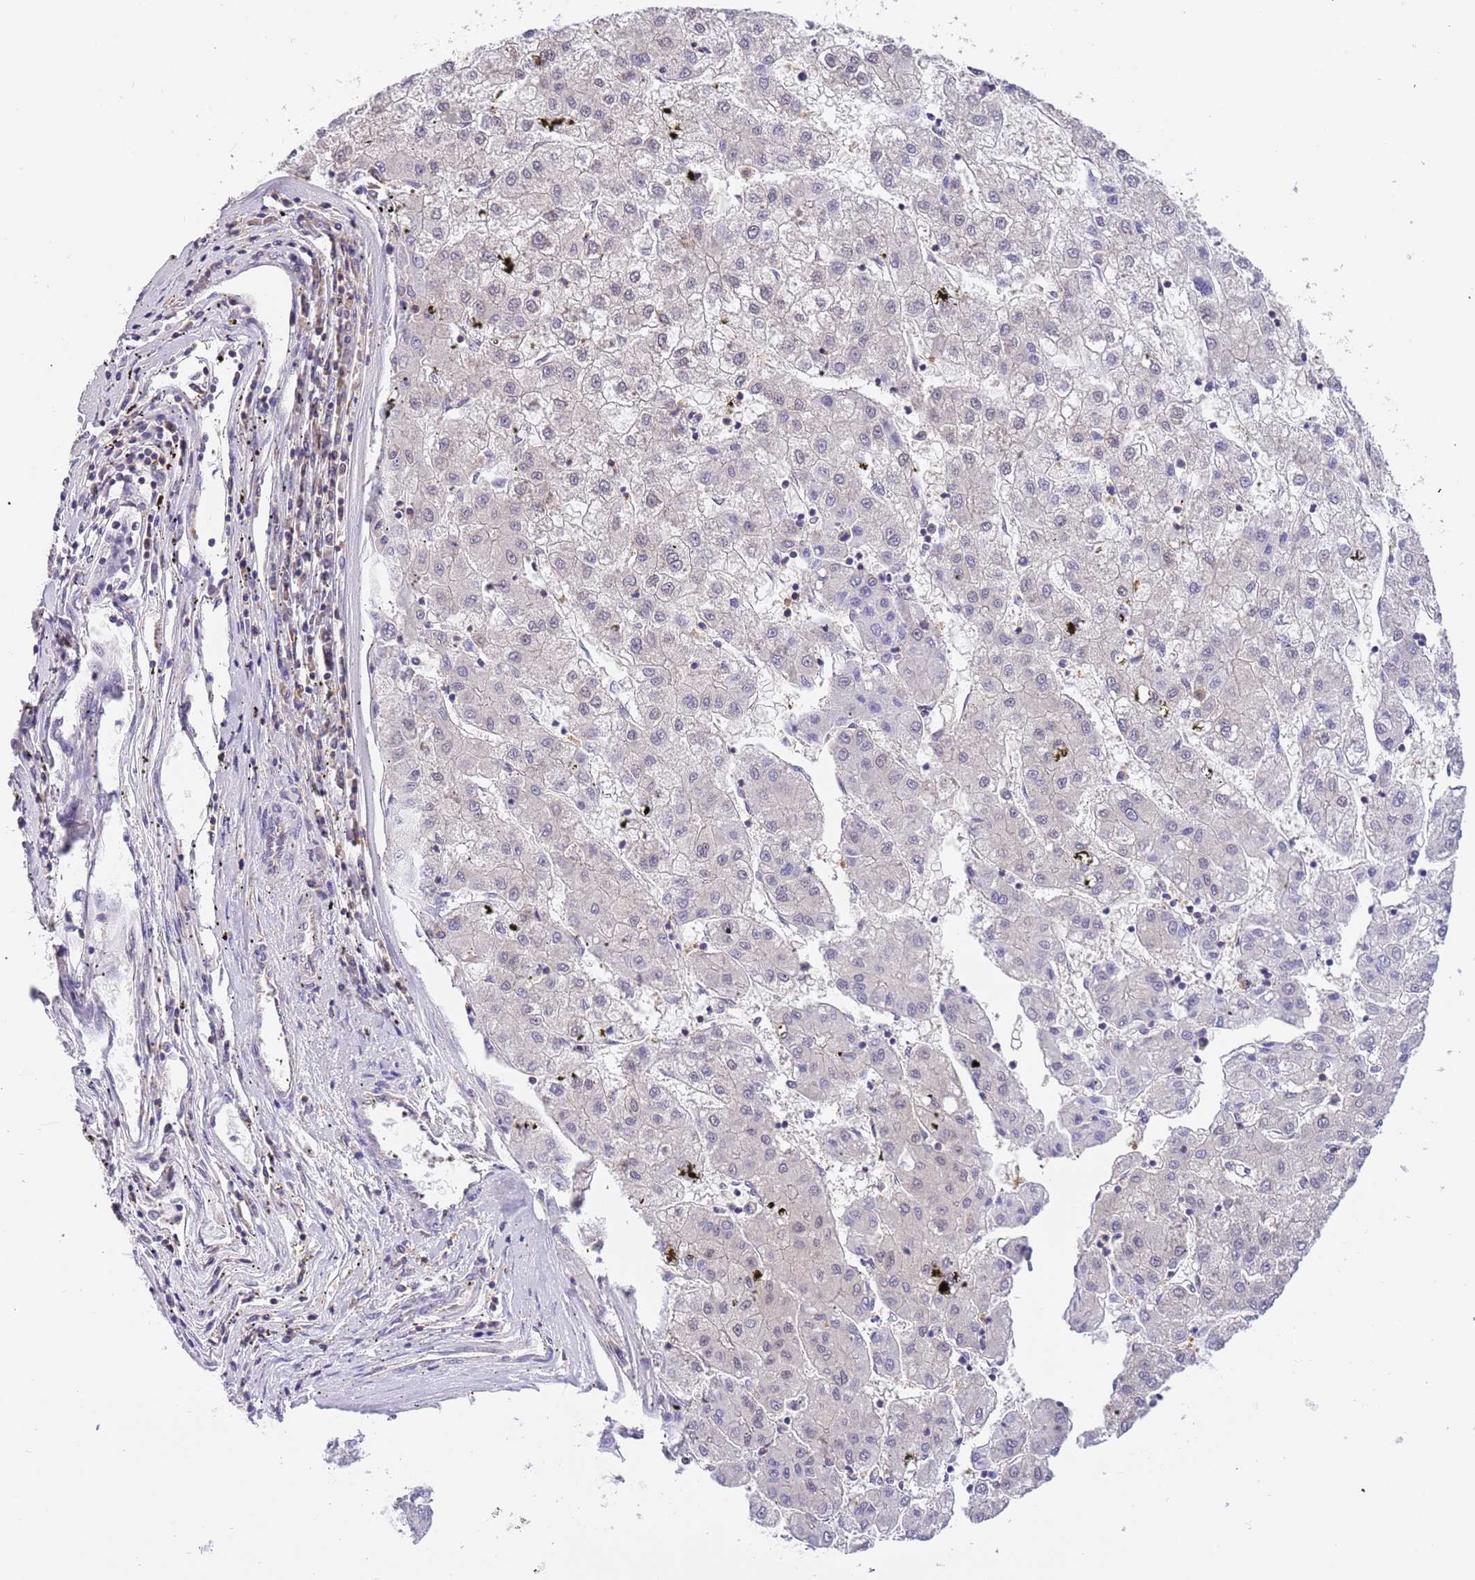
{"staining": {"intensity": "negative", "quantity": "none", "location": "none"}, "tissue": "liver cancer", "cell_type": "Tumor cells", "image_type": "cancer", "snomed": [{"axis": "morphology", "description": "Carcinoma, Hepatocellular, NOS"}, {"axis": "topography", "description": "Liver"}], "caption": "A histopathology image of hepatocellular carcinoma (liver) stained for a protein demonstrates no brown staining in tumor cells. (DAB IHC visualized using brightfield microscopy, high magnification).", "gene": "STIP1", "patient": {"sex": "male", "age": 72}}